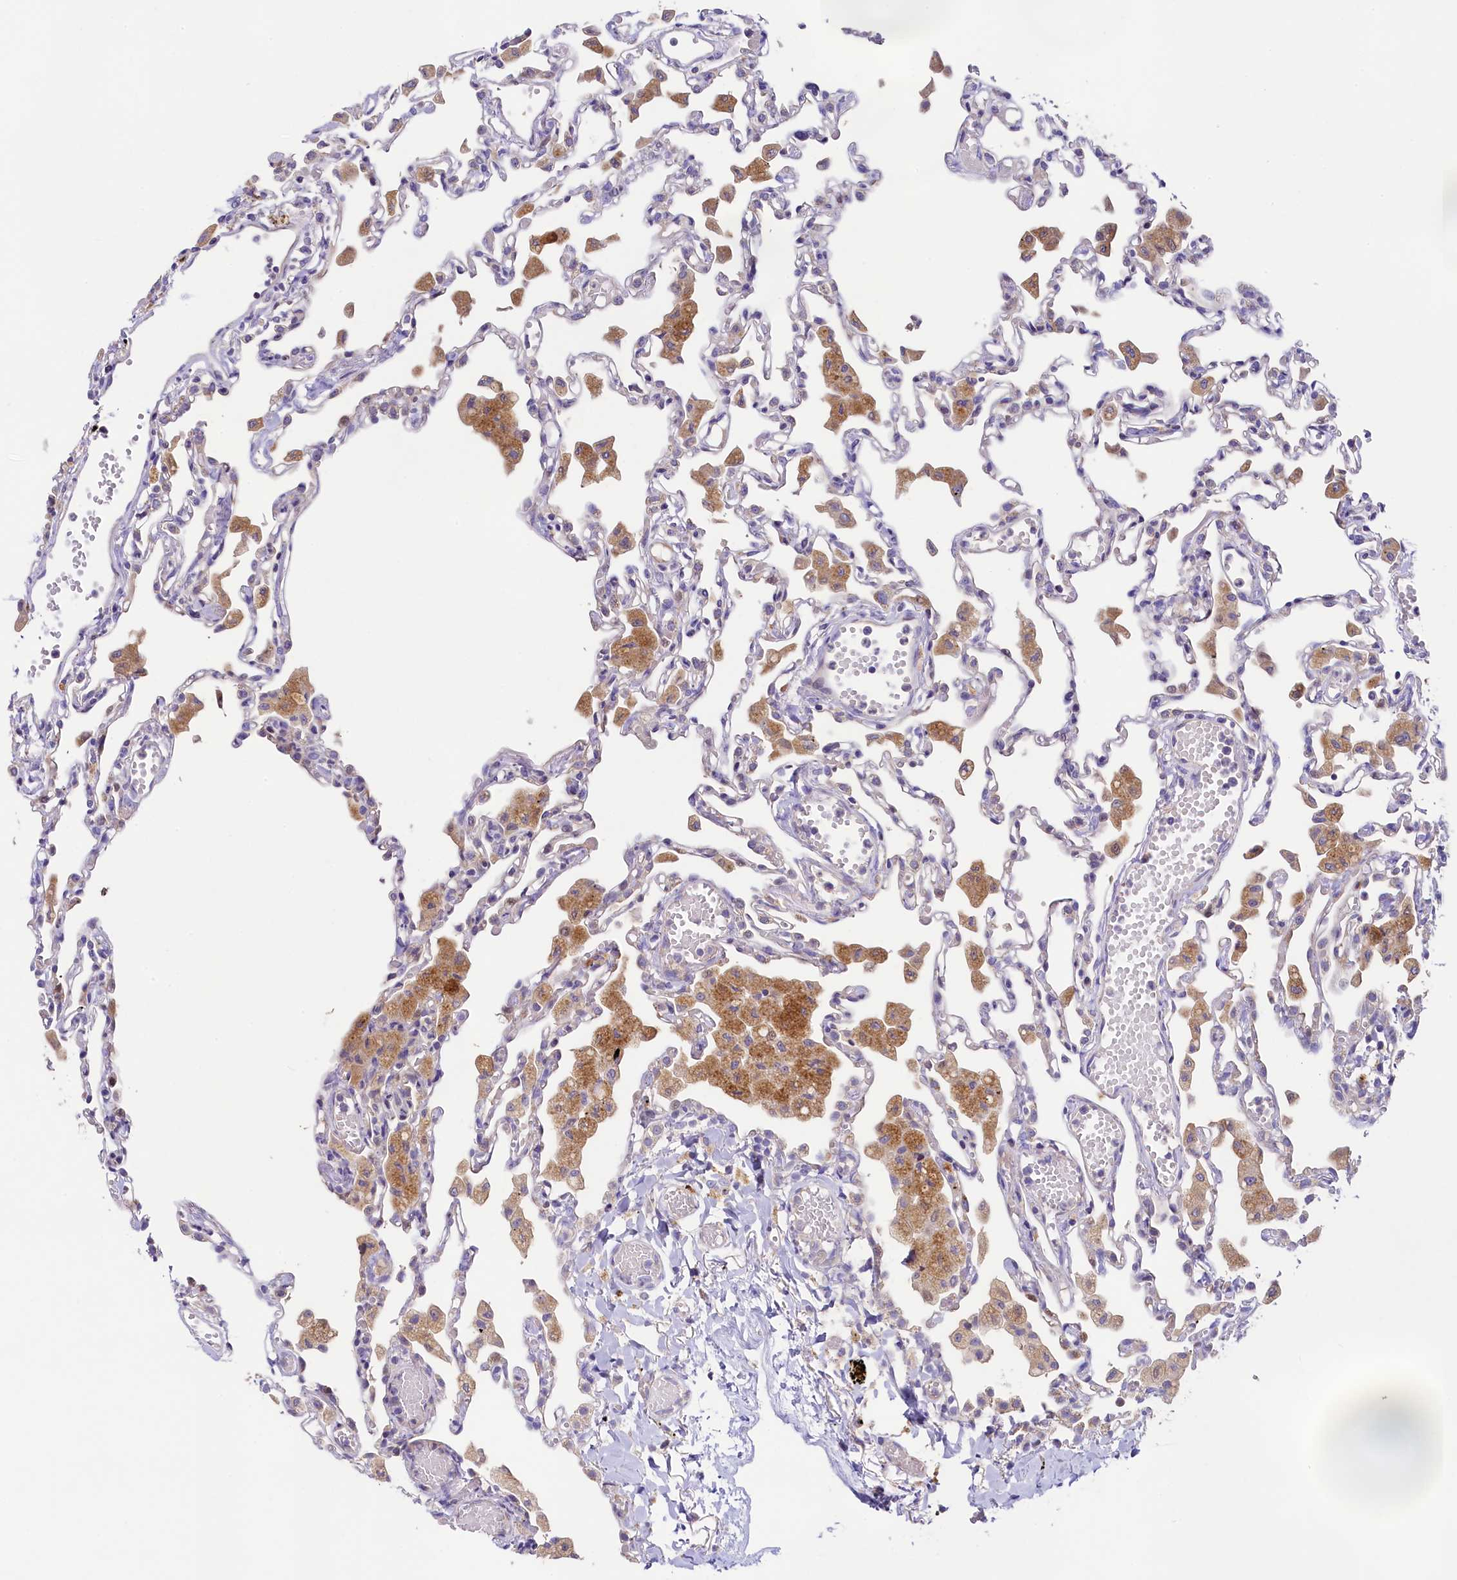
{"staining": {"intensity": "negative", "quantity": "none", "location": "none"}, "tissue": "lung", "cell_type": "Alveolar cells", "image_type": "normal", "snomed": [{"axis": "morphology", "description": "Normal tissue, NOS"}, {"axis": "topography", "description": "Bronchus"}, {"axis": "topography", "description": "Lung"}], "caption": "Alveolar cells show no significant protein staining in benign lung. The staining was performed using DAB (3,3'-diaminobenzidine) to visualize the protein expression in brown, while the nuclei were stained in blue with hematoxylin (Magnification: 20x).", "gene": "FXYD6", "patient": {"sex": "female", "age": 49}}